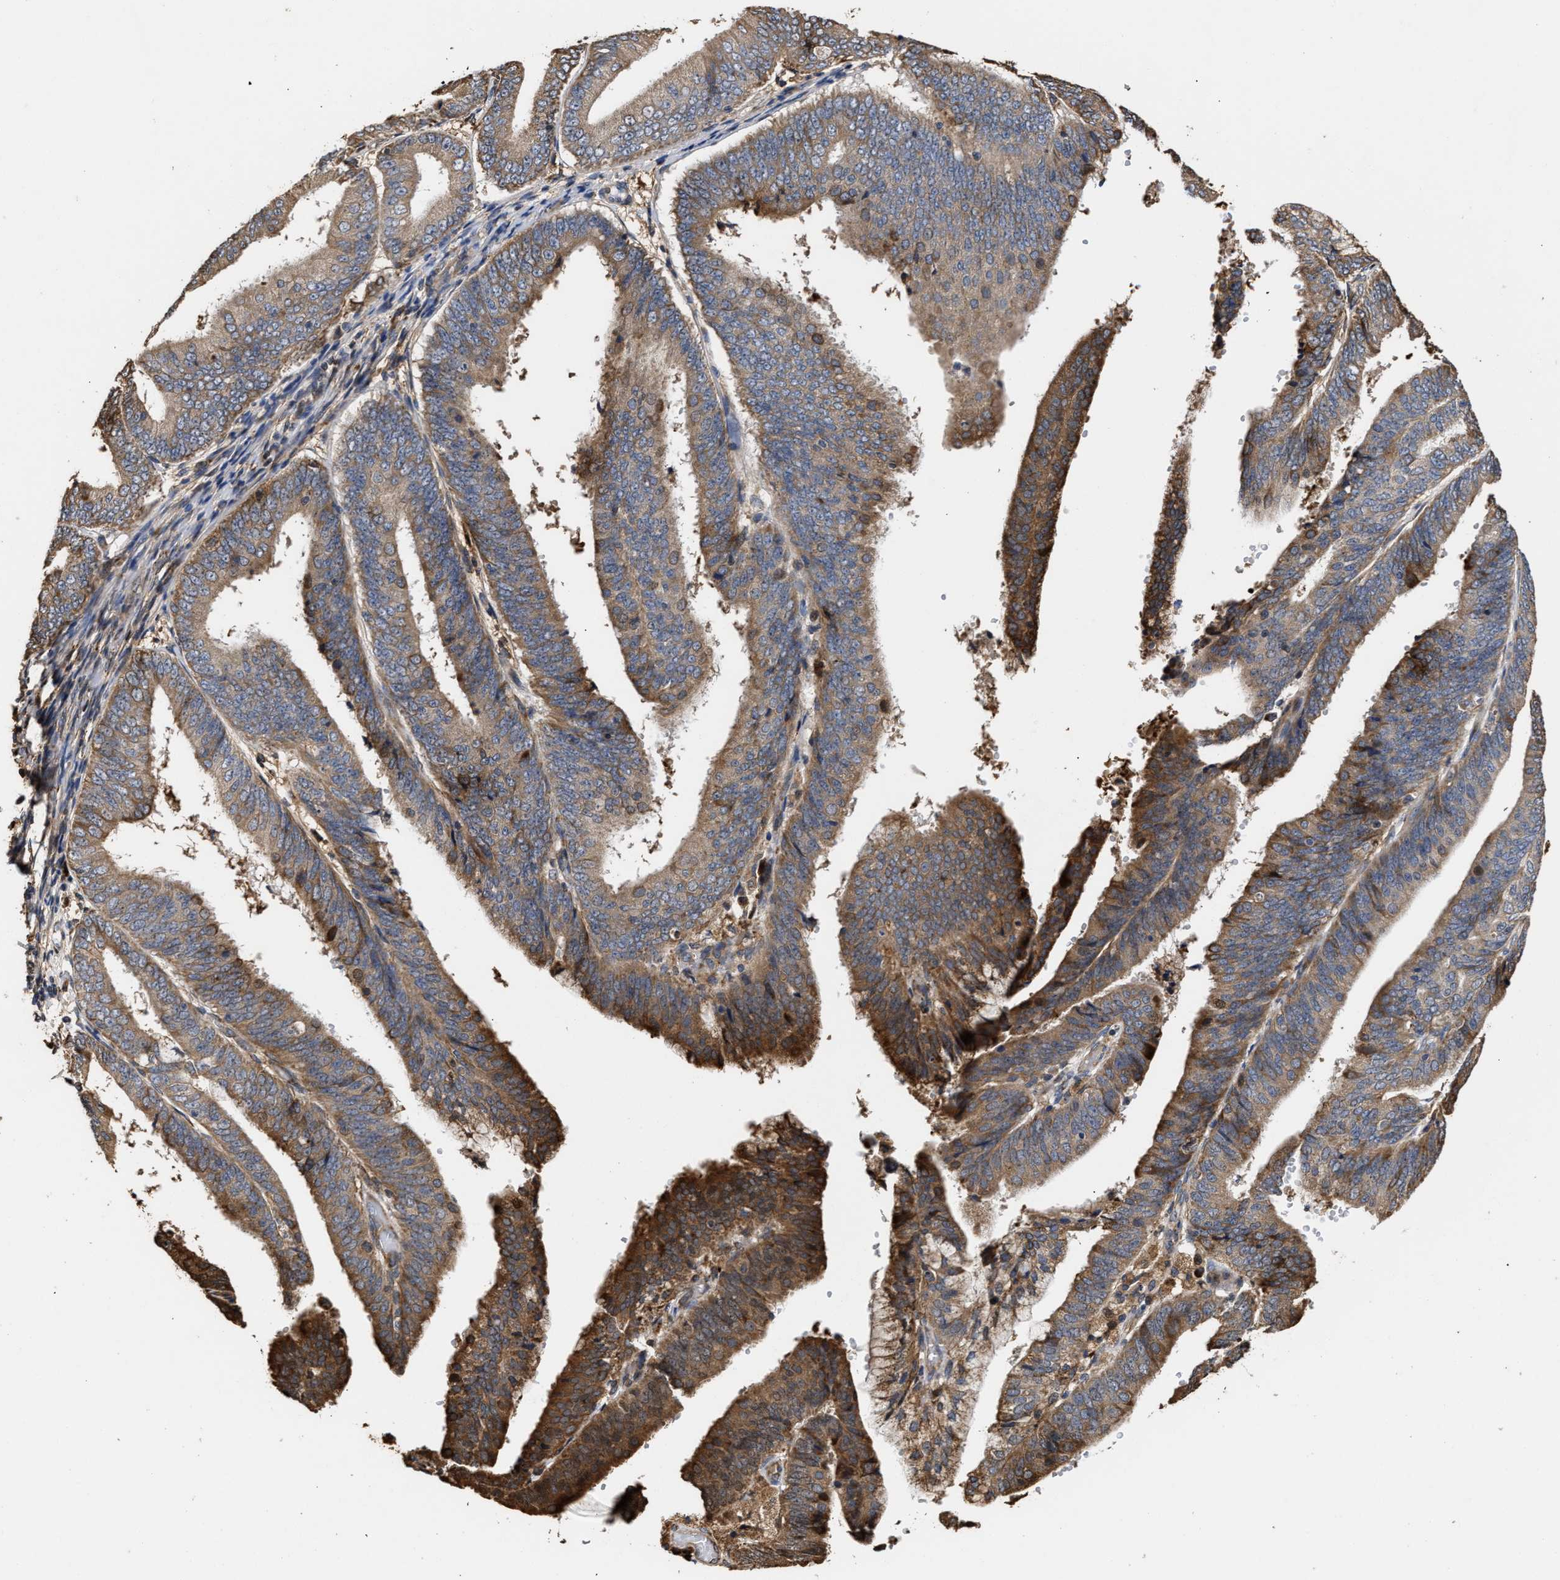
{"staining": {"intensity": "moderate", "quantity": ">75%", "location": "cytoplasmic/membranous"}, "tissue": "endometrial cancer", "cell_type": "Tumor cells", "image_type": "cancer", "snomed": [{"axis": "morphology", "description": "Adenocarcinoma, NOS"}, {"axis": "topography", "description": "Endometrium"}], "caption": "Brown immunohistochemical staining in endometrial adenocarcinoma shows moderate cytoplasmic/membranous staining in about >75% of tumor cells. (DAB IHC with brightfield microscopy, high magnification).", "gene": "GOSR1", "patient": {"sex": "female", "age": 63}}